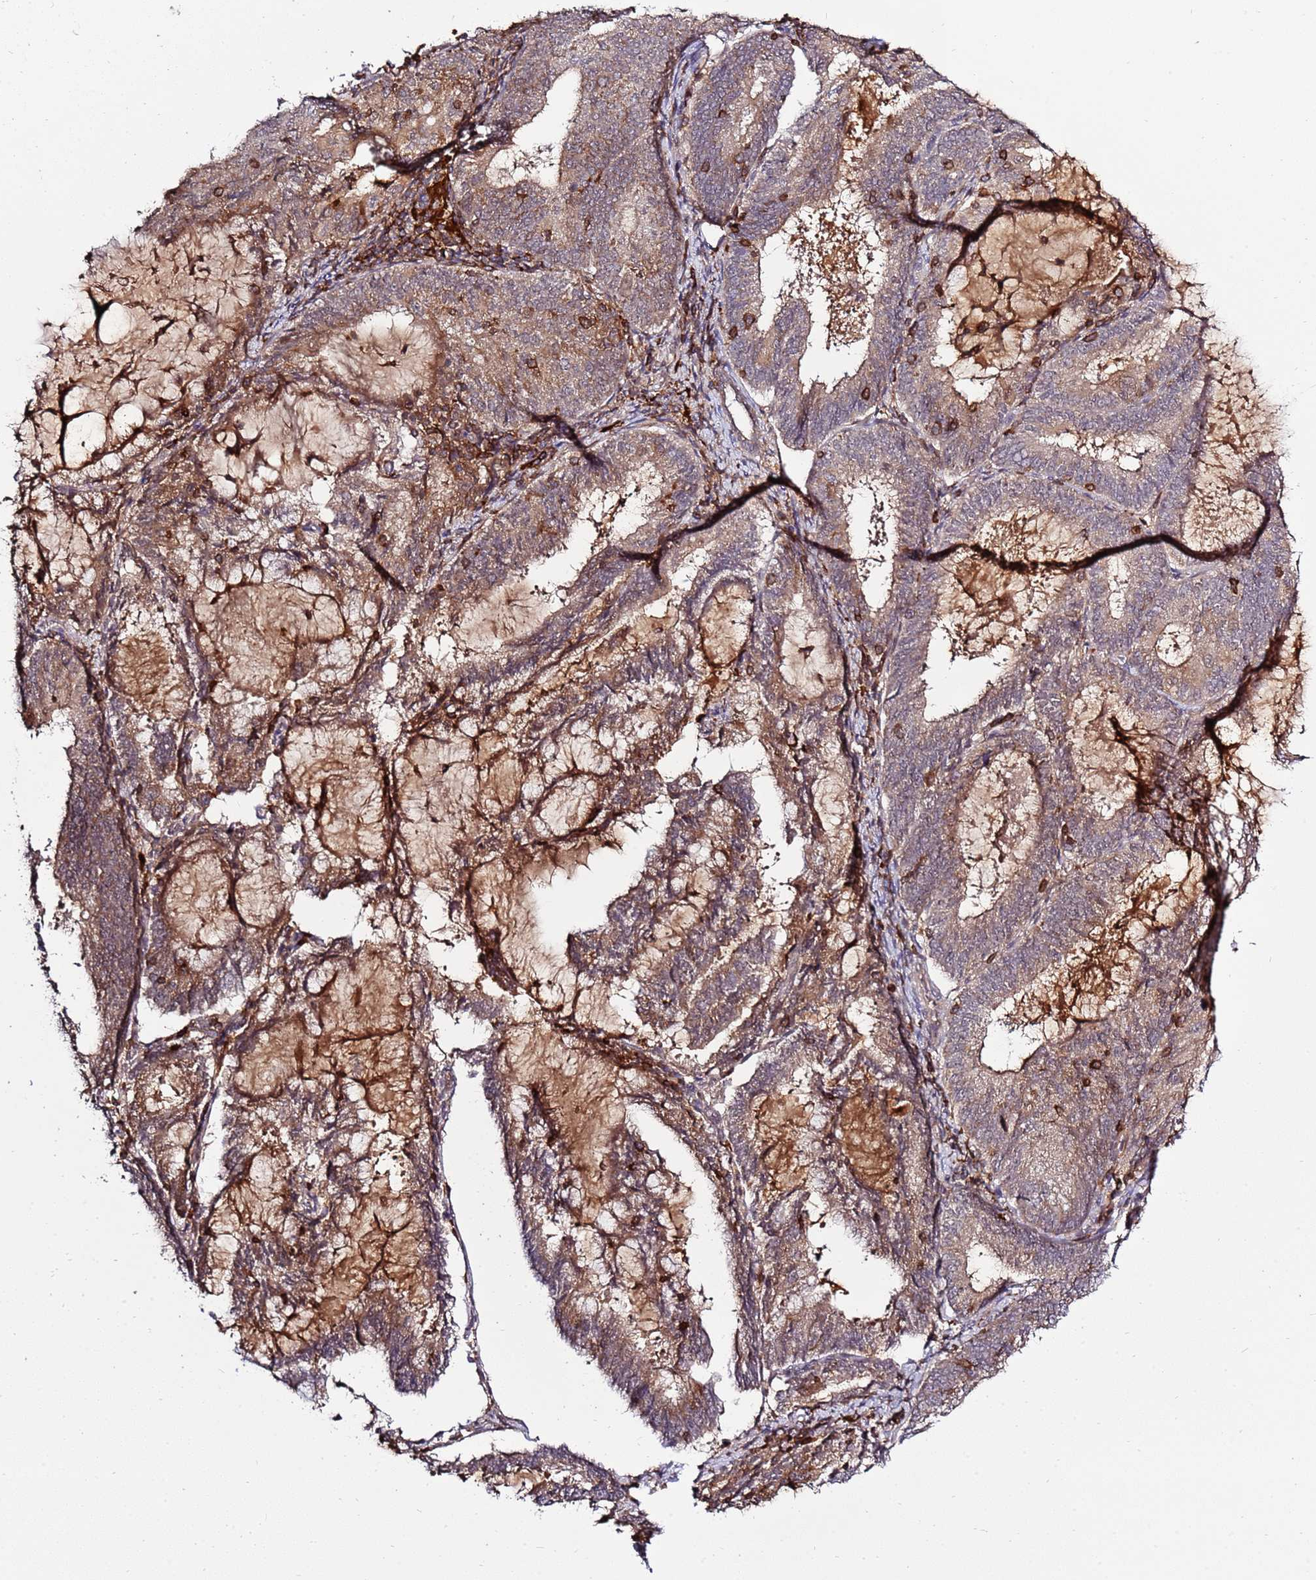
{"staining": {"intensity": "moderate", "quantity": ">75%", "location": "cytoplasmic/membranous"}, "tissue": "endometrial cancer", "cell_type": "Tumor cells", "image_type": "cancer", "snomed": [{"axis": "morphology", "description": "Adenocarcinoma, NOS"}, {"axis": "topography", "description": "Endometrium"}], "caption": "Moderate cytoplasmic/membranous staining is identified in about >75% of tumor cells in endometrial cancer (adenocarcinoma).", "gene": "ZNF624", "patient": {"sex": "female", "age": 81}}